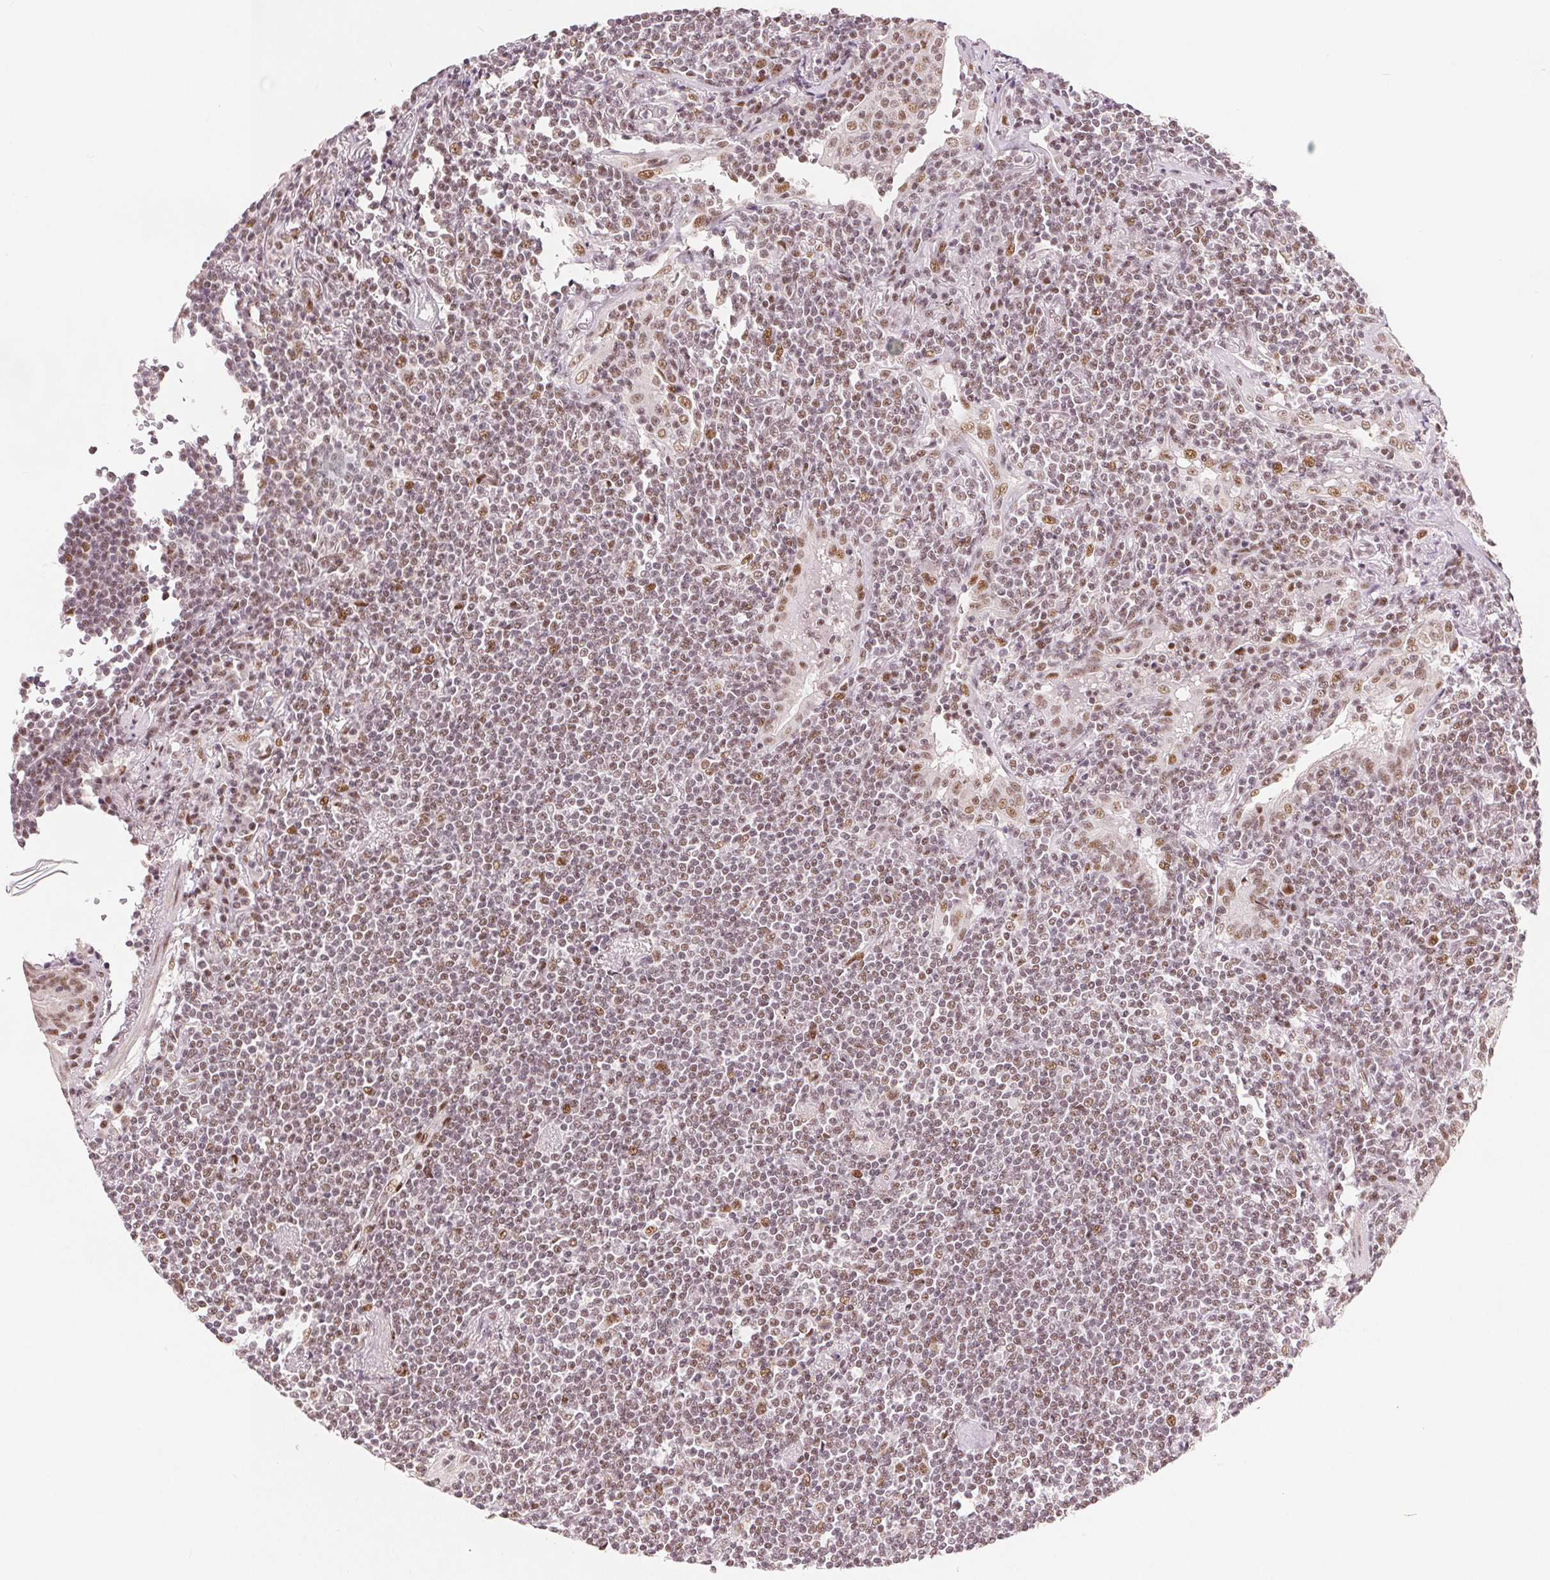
{"staining": {"intensity": "moderate", "quantity": ">75%", "location": "nuclear"}, "tissue": "lymphoma", "cell_type": "Tumor cells", "image_type": "cancer", "snomed": [{"axis": "morphology", "description": "Malignant lymphoma, non-Hodgkin's type, Low grade"}, {"axis": "topography", "description": "Lung"}], "caption": "An immunohistochemistry histopathology image of tumor tissue is shown. Protein staining in brown highlights moderate nuclear positivity in malignant lymphoma, non-Hodgkin's type (low-grade) within tumor cells. (Brightfield microscopy of DAB IHC at high magnification).", "gene": "ZNF703", "patient": {"sex": "female", "age": 71}}